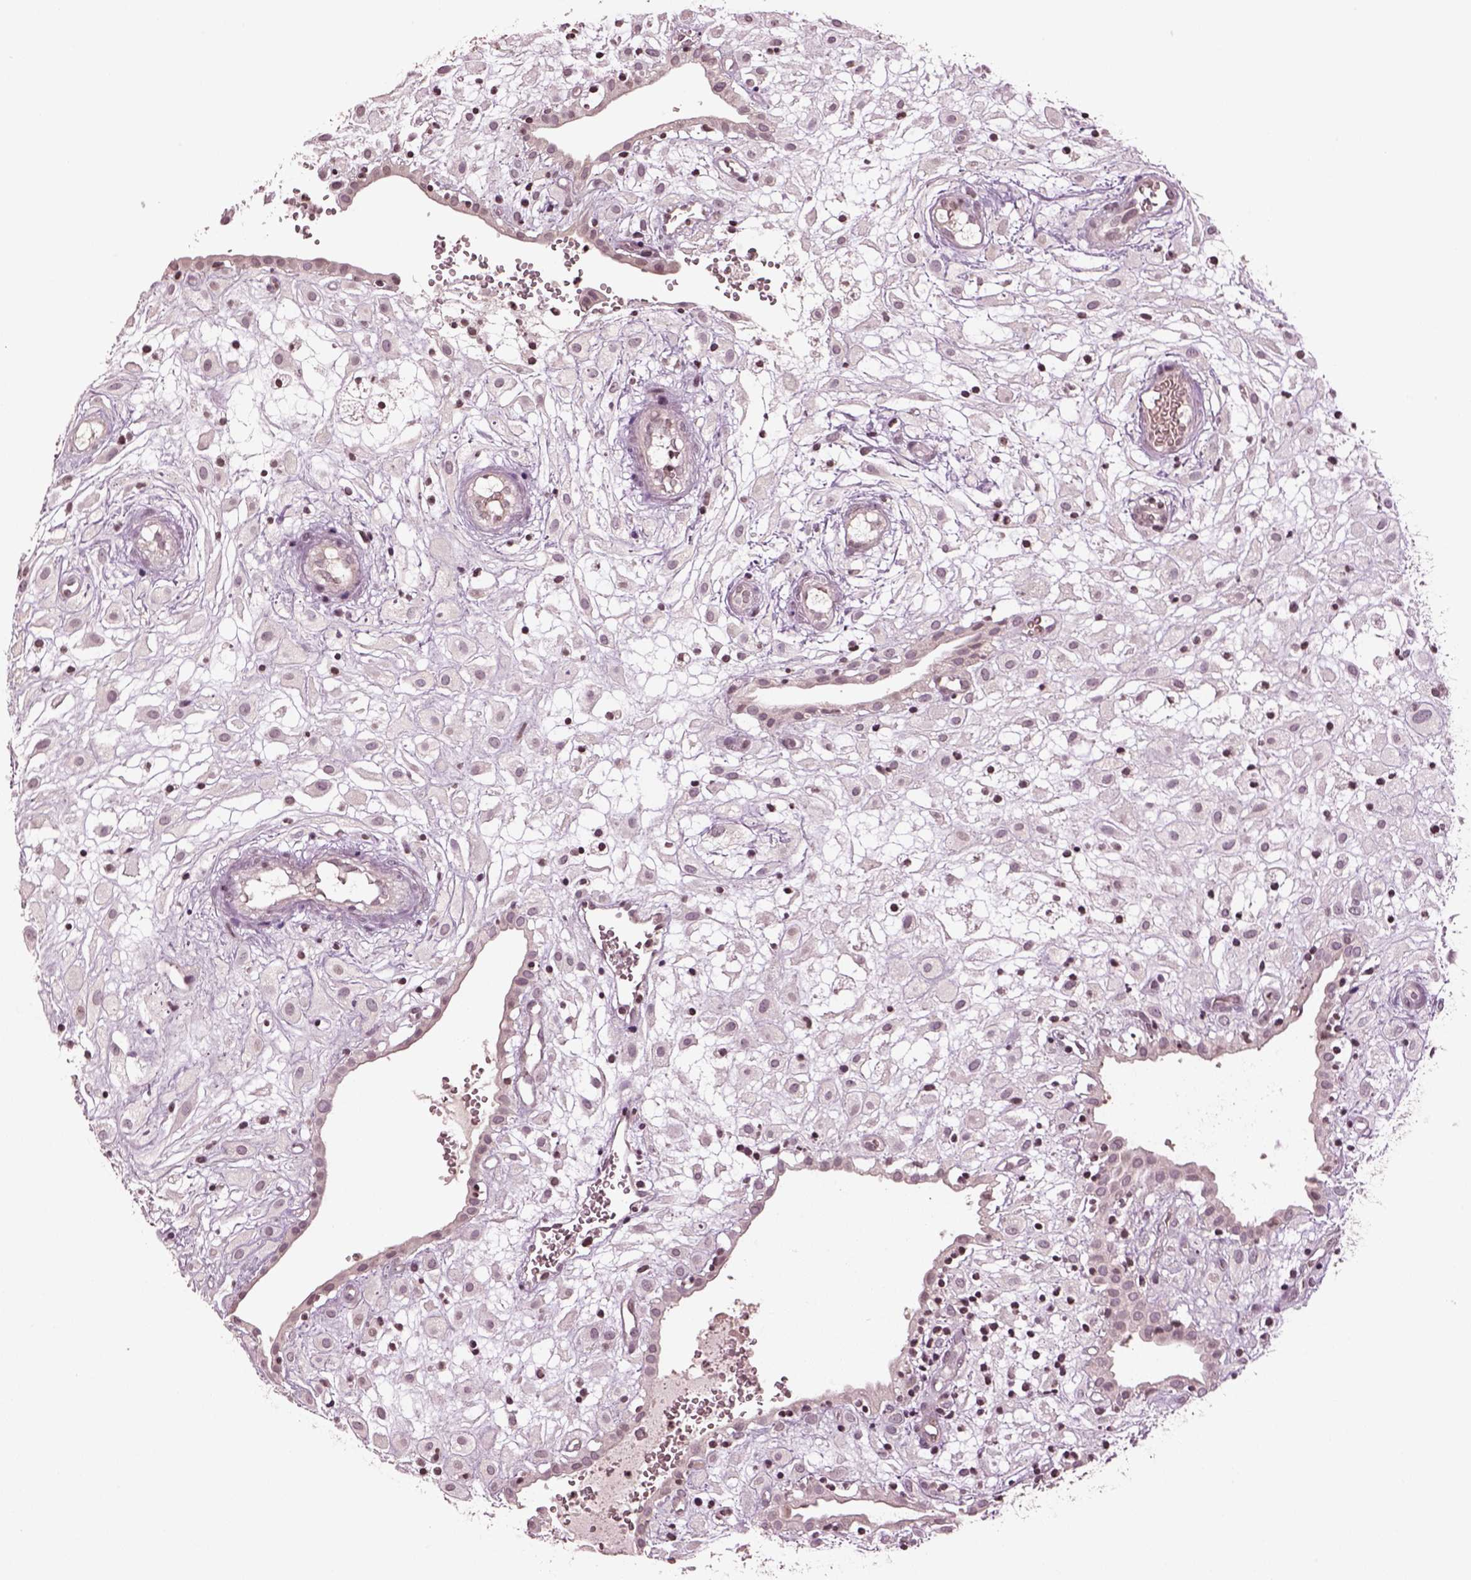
{"staining": {"intensity": "negative", "quantity": "none", "location": "none"}, "tissue": "placenta", "cell_type": "Decidual cells", "image_type": "normal", "snomed": [{"axis": "morphology", "description": "Normal tissue, NOS"}, {"axis": "topography", "description": "Placenta"}], "caption": "Unremarkable placenta was stained to show a protein in brown. There is no significant expression in decidual cells. (Brightfield microscopy of DAB (3,3'-diaminobenzidine) immunohistochemistry at high magnification).", "gene": "GRM4", "patient": {"sex": "female", "age": 24}}